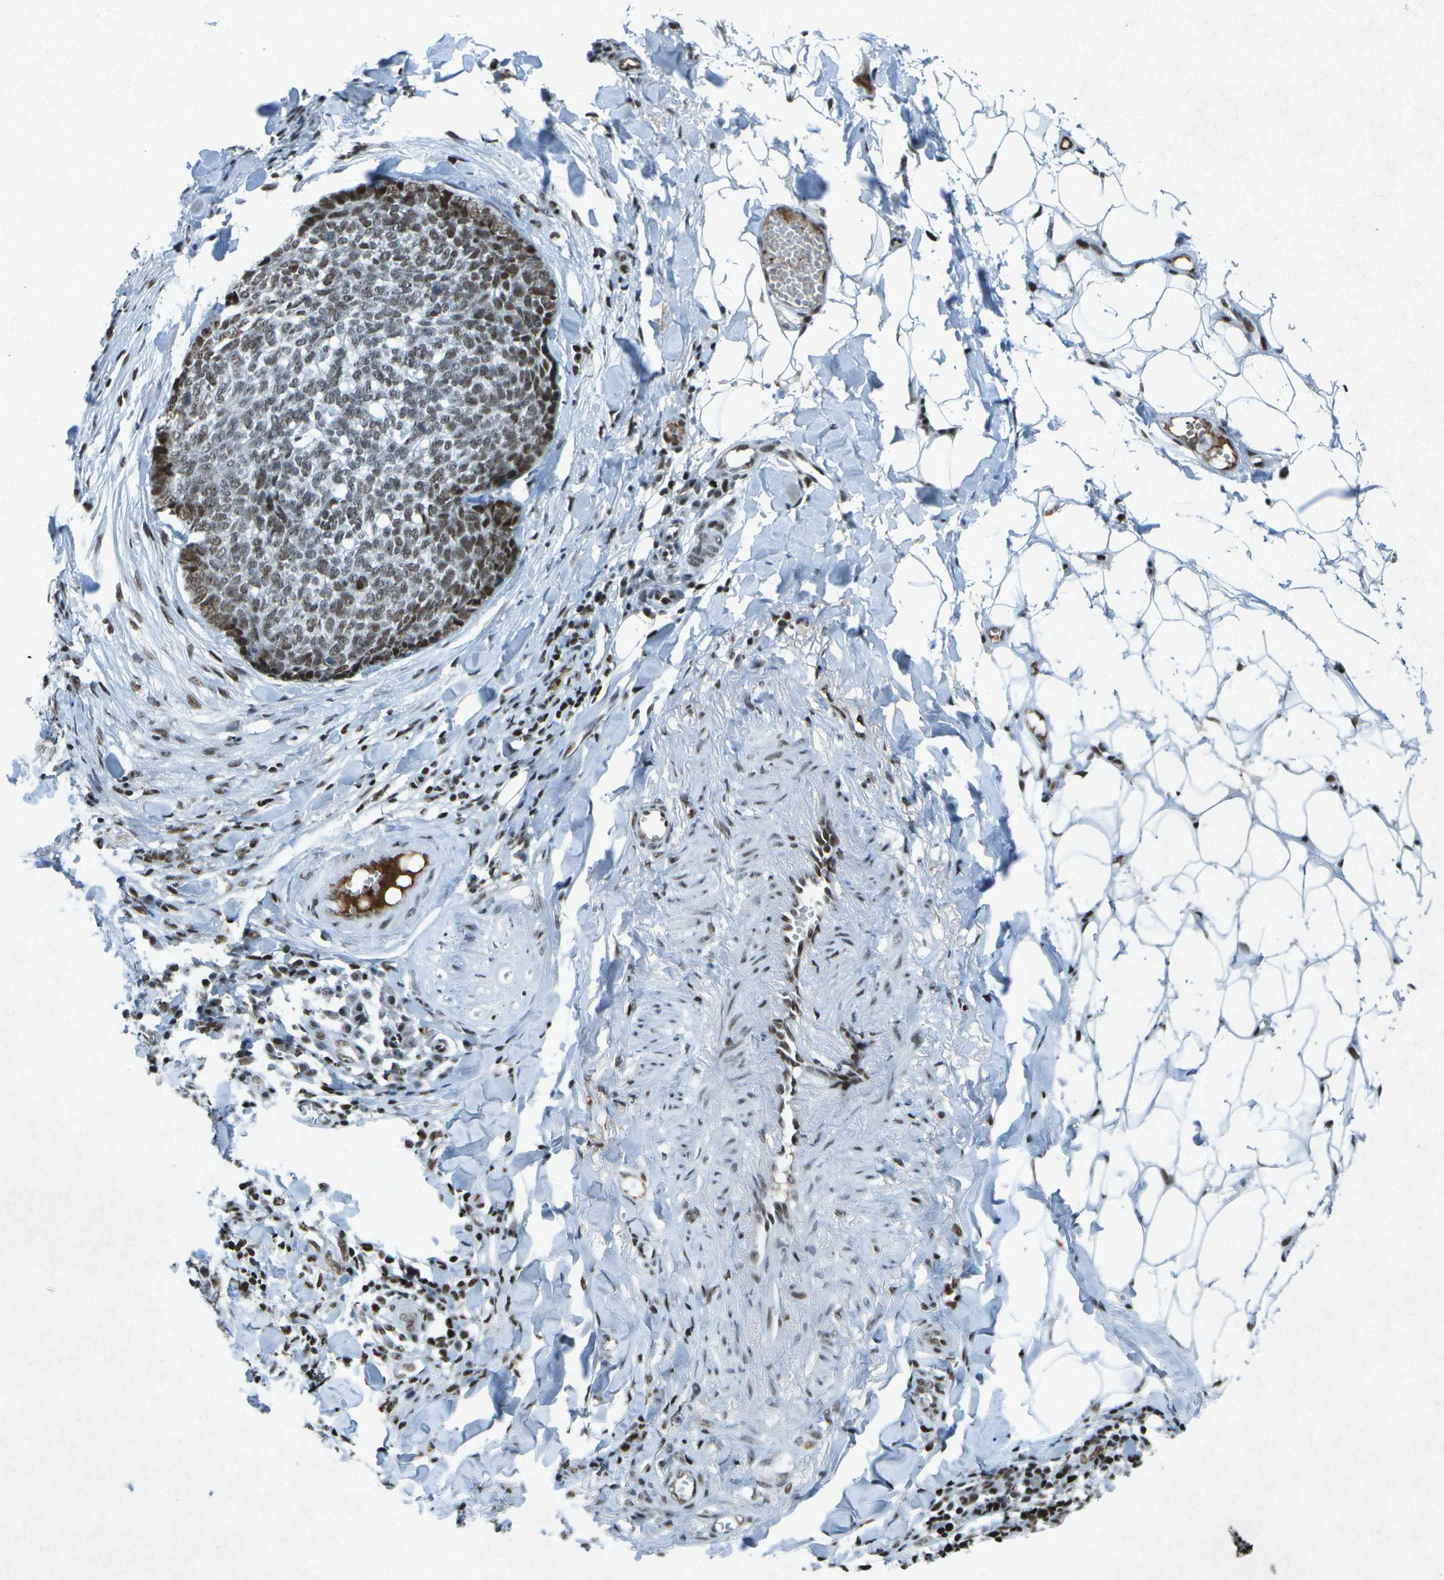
{"staining": {"intensity": "moderate", "quantity": "25%-75%", "location": "nuclear"}, "tissue": "skin cancer", "cell_type": "Tumor cells", "image_type": "cancer", "snomed": [{"axis": "morphology", "description": "Basal cell carcinoma"}, {"axis": "topography", "description": "Skin"}], "caption": "A histopathology image of skin basal cell carcinoma stained for a protein exhibits moderate nuclear brown staining in tumor cells.", "gene": "MTA2", "patient": {"sex": "male", "age": 84}}